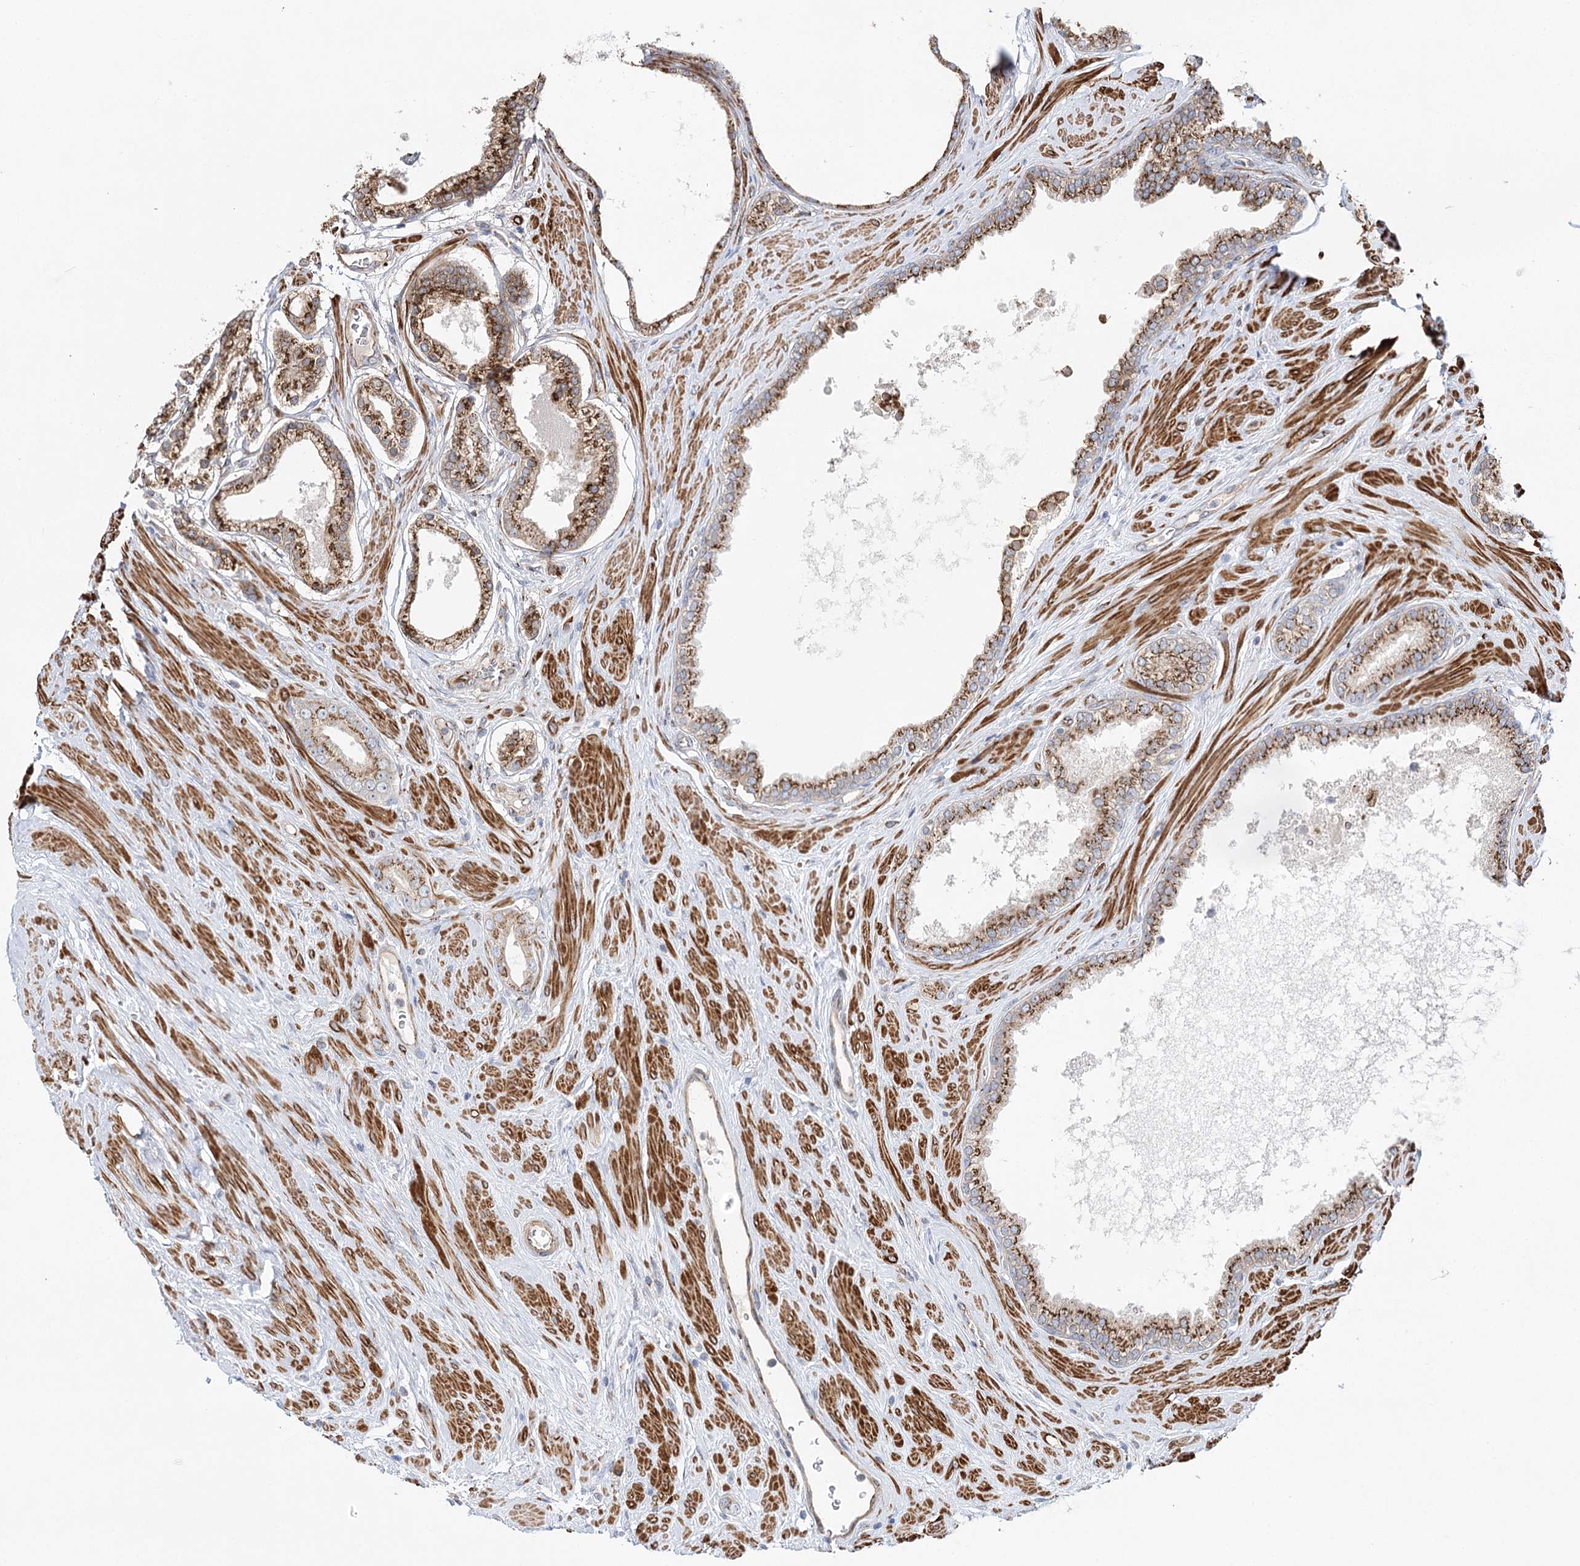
{"staining": {"intensity": "strong", "quantity": ">75%", "location": "cytoplasmic/membranous"}, "tissue": "prostate cancer", "cell_type": "Tumor cells", "image_type": "cancer", "snomed": [{"axis": "morphology", "description": "Adenocarcinoma, Low grade"}, {"axis": "topography", "description": "Prostate"}], "caption": "A brown stain highlights strong cytoplasmic/membranous positivity of a protein in prostate adenocarcinoma (low-grade) tumor cells.", "gene": "ABRAXAS2", "patient": {"sex": "male", "age": 62}}